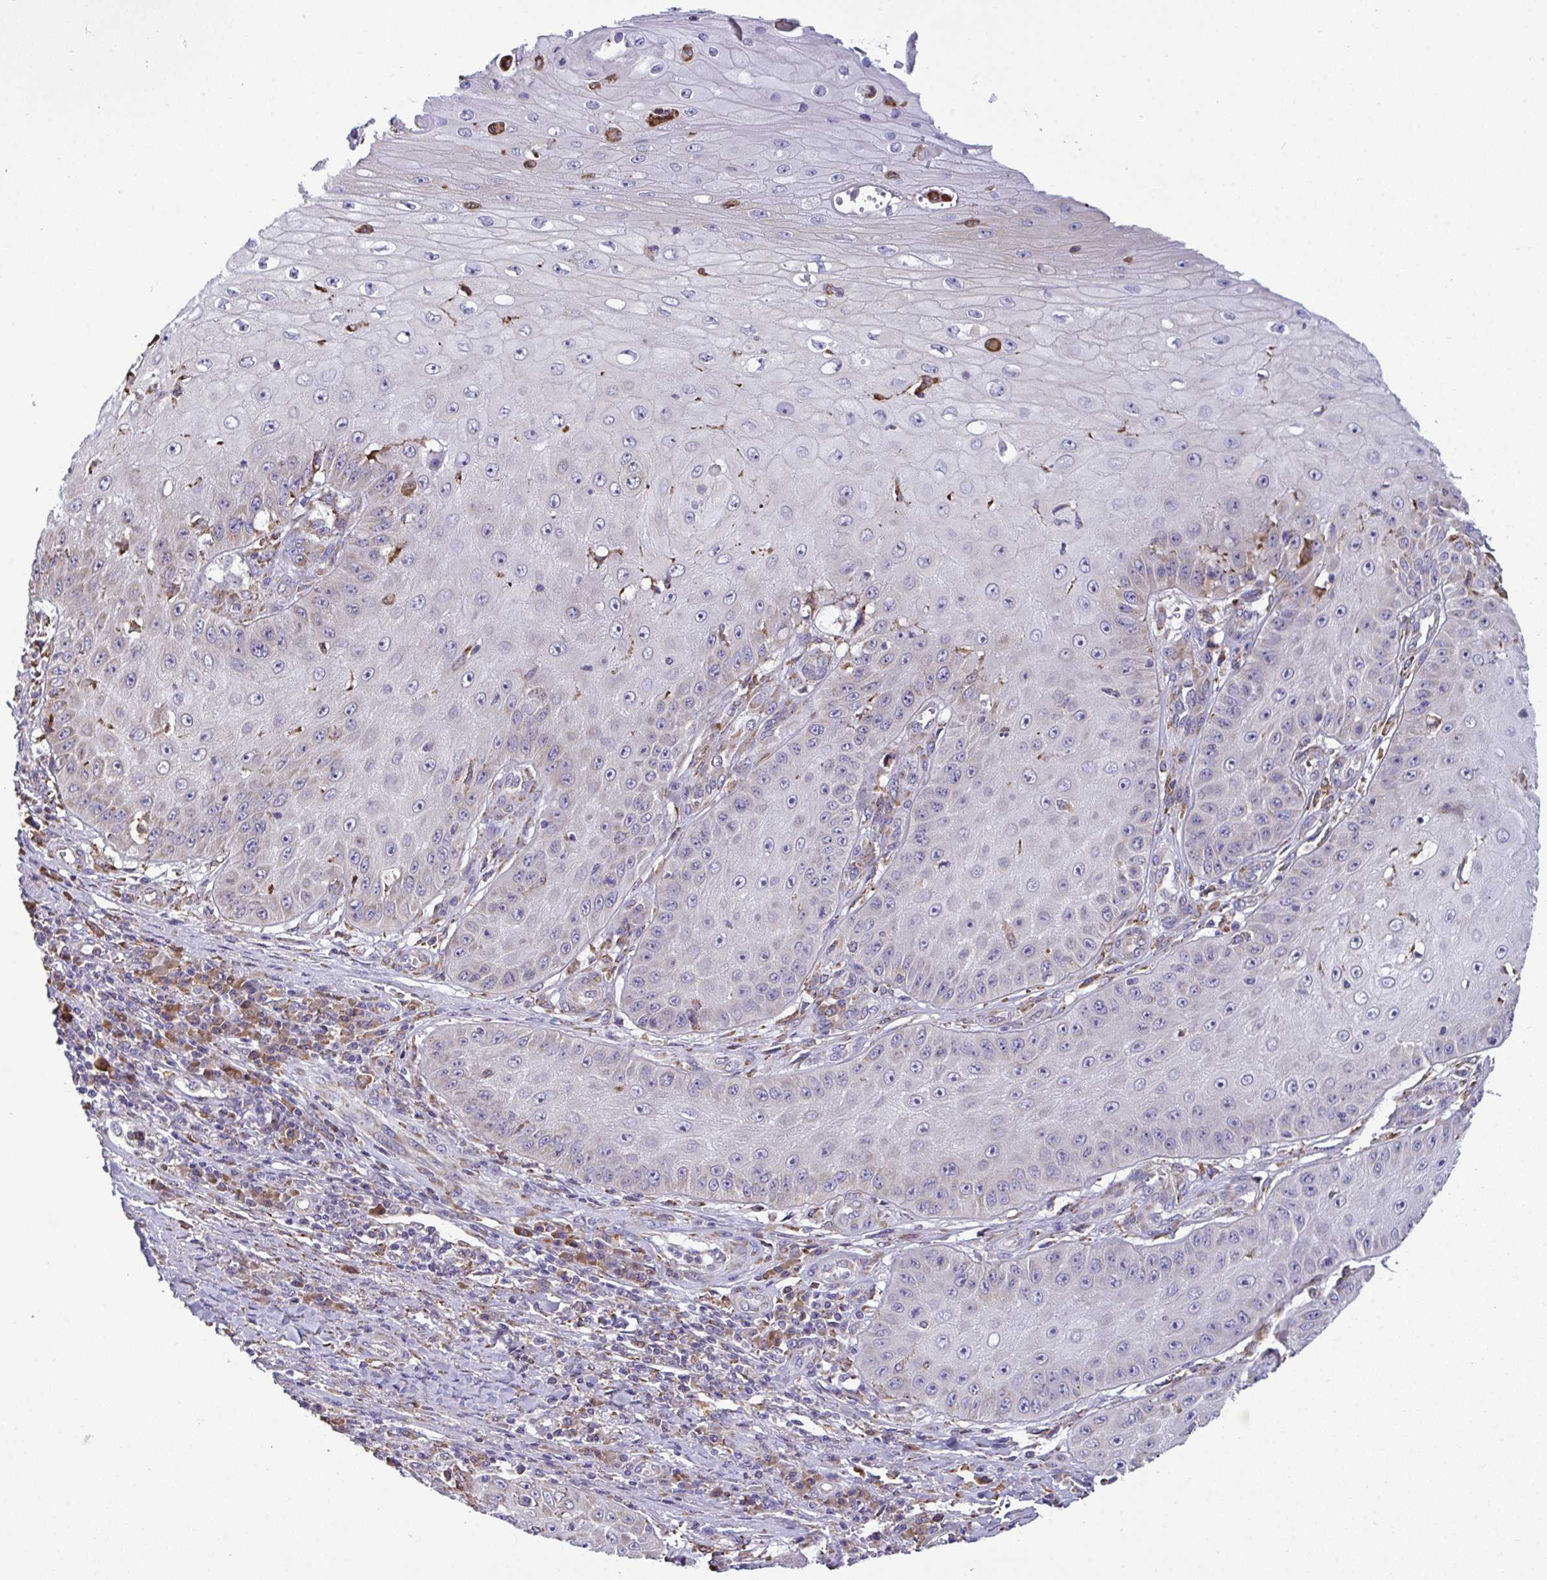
{"staining": {"intensity": "negative", "quantity": "none", "location": "none"}, "tissue": "skin cancer", "cell_type": "Tumor cells", "image_type": "cancer", "snomed": [{"axis": "morphology", "description": "Squamous cell carcinoma, NOS"}, {"axis": "topography", "description": "Skin"}], "caption": "Tumor cells show no significant staining in skin squamous cell carcinoma. (DAB (3,3'-diaminobenzidine) immunohistochemistry (IHC), high magnification).", "gene": "MYMK", "patient": {"sex": "male", "age": 70}}